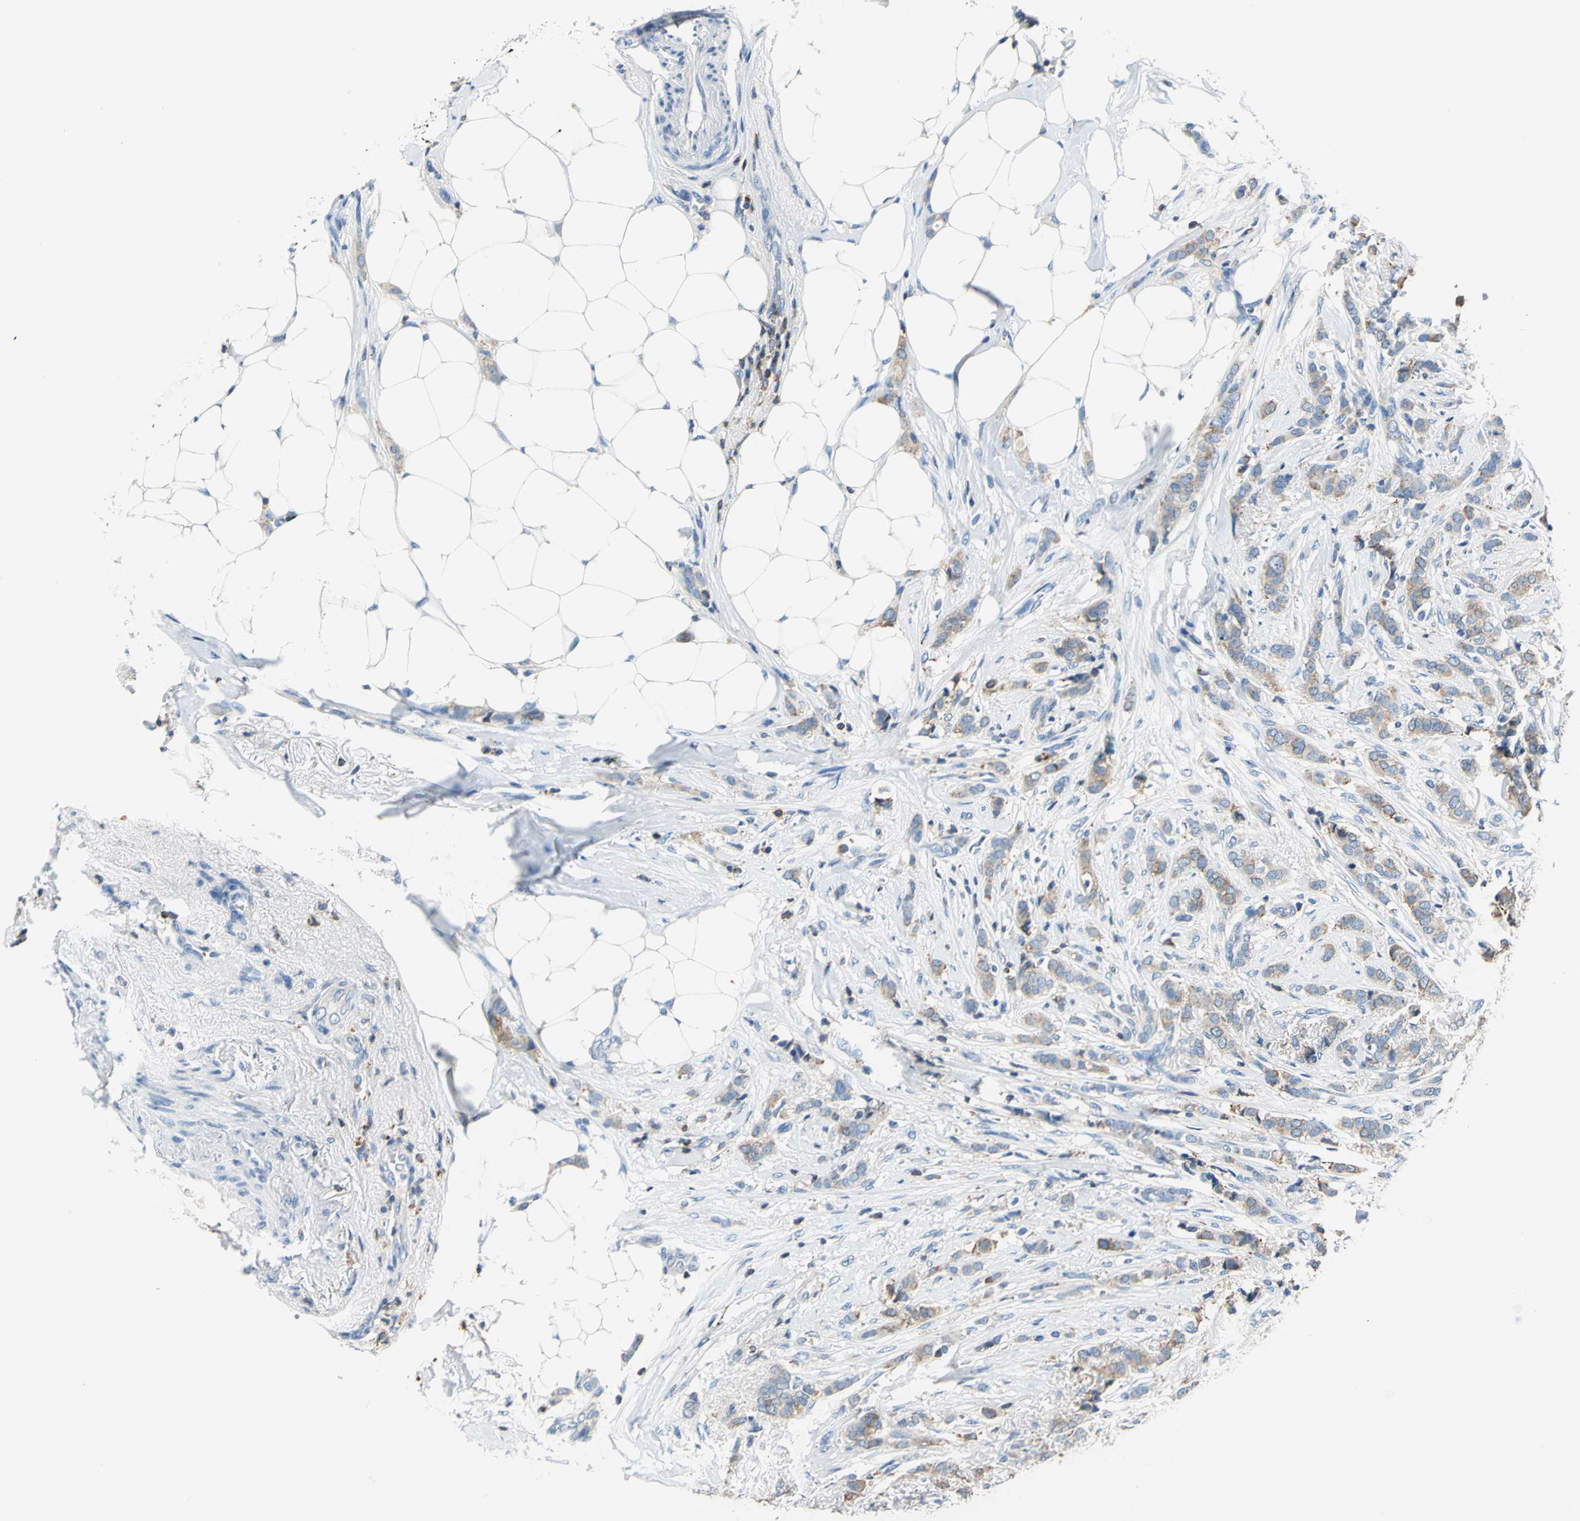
{"staining": {"intensity": "moderate", "quantity": ">75%", "location": "cytoplasmic/membranous"}, "tissue": "breast cancer", "cell_type": "Tumor cells", "image_type": "cancer", "snomed": [{"axis": "morphology", "description": "Lobular carcinoma"}, {"axis": "topography", "description": "Breast"}], "caption": "Protein staining reveals moderate cytoplasmic/membranous positivity in approximately >75% of tumor cells in breast lobular carcinoma.", "gene": "SEPTIN6", "patient": {"sex": "female", "age": 55}}